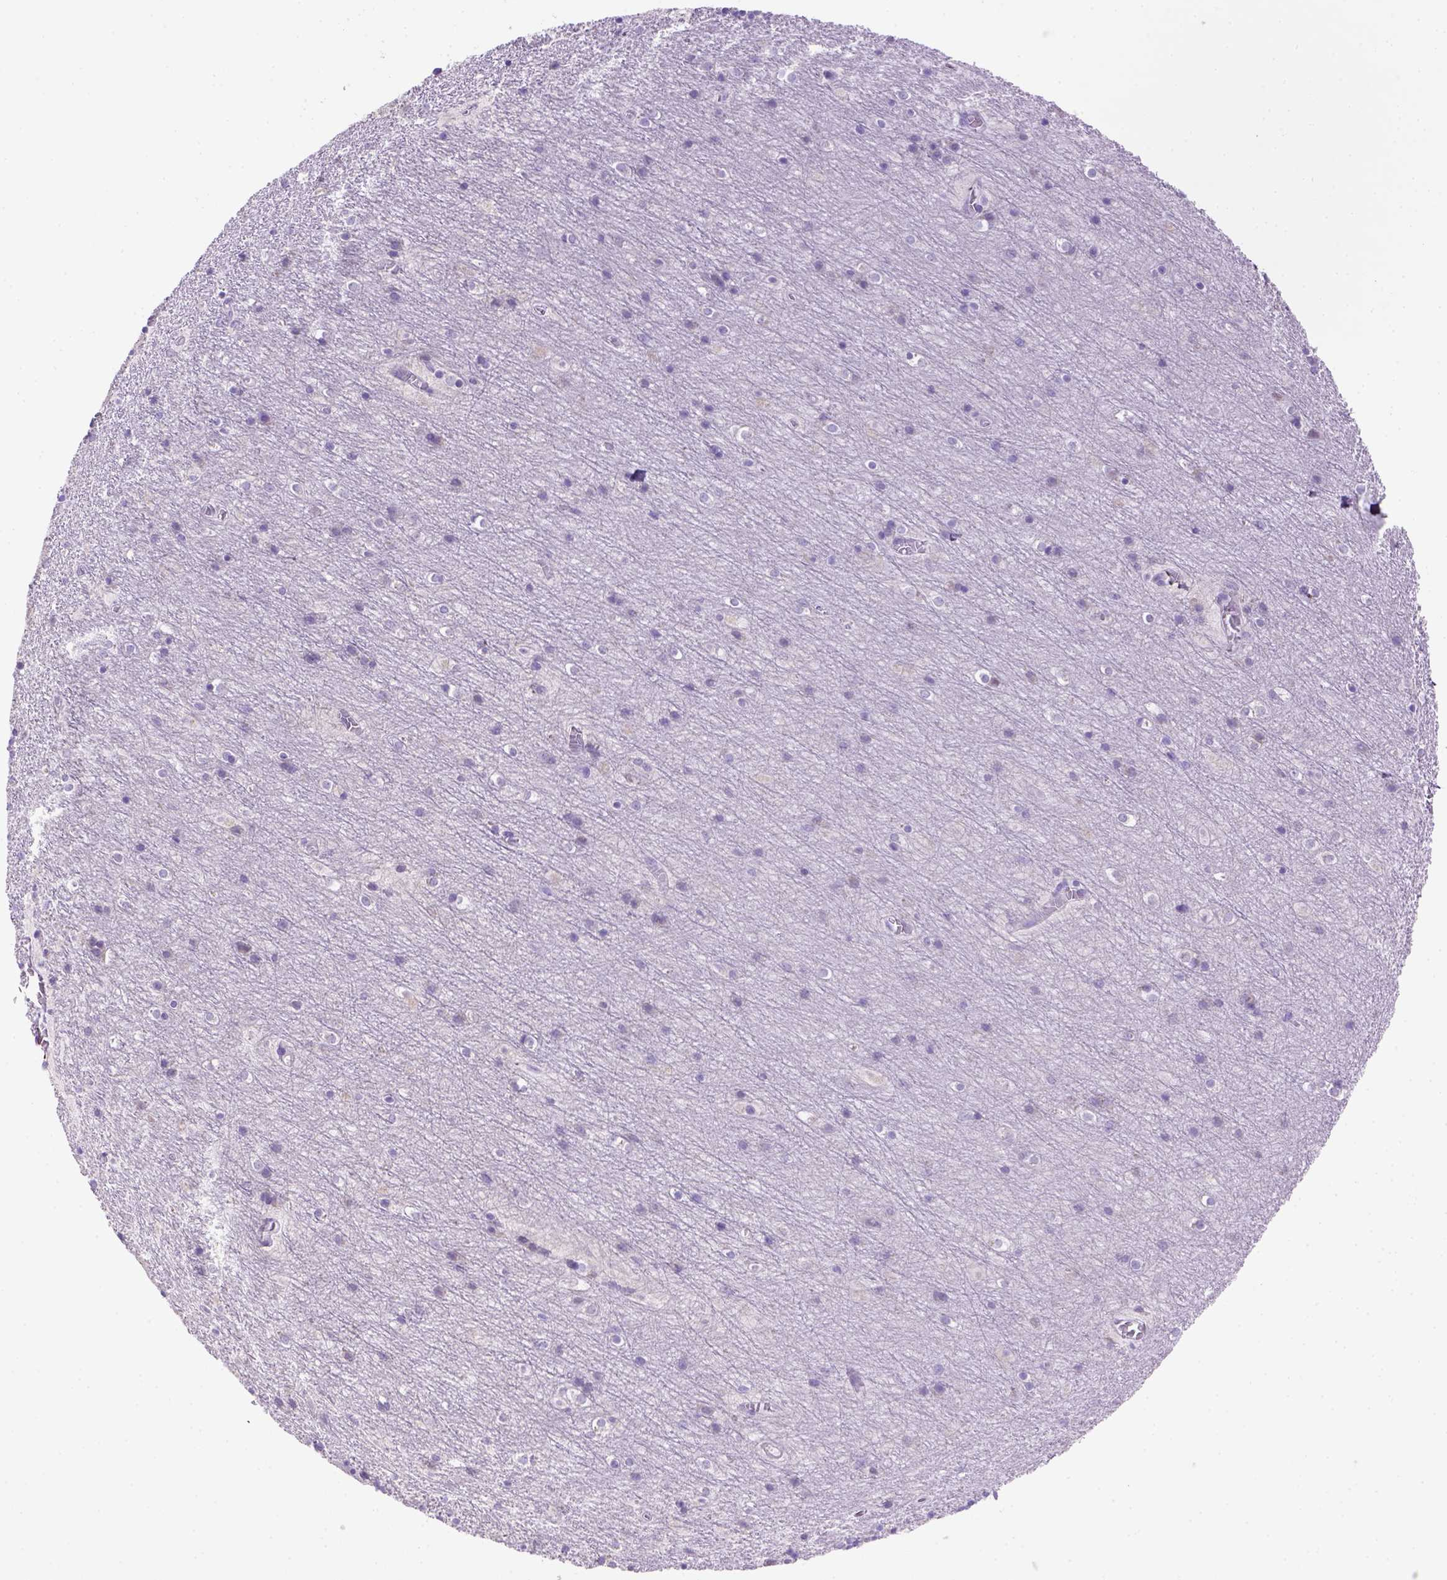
{"staining": {"intensity": "negative", "quantity": "none", "location": "none"}, "tissue": "cerebellum", "cell_type": "Cells in granular layer", "image_type": "normal", "snomed": [{"axis": "morphology", "description": "Normal tissue, NOS"}, {"axis": "topography", "description": "Cerebellum"}], "caption": "Immunohistochemistry of normal human cerebellum displays no positivity in cells in granular layer.", "gene": "SIRPD", "patient": {"sex": "male", "age": 70}}